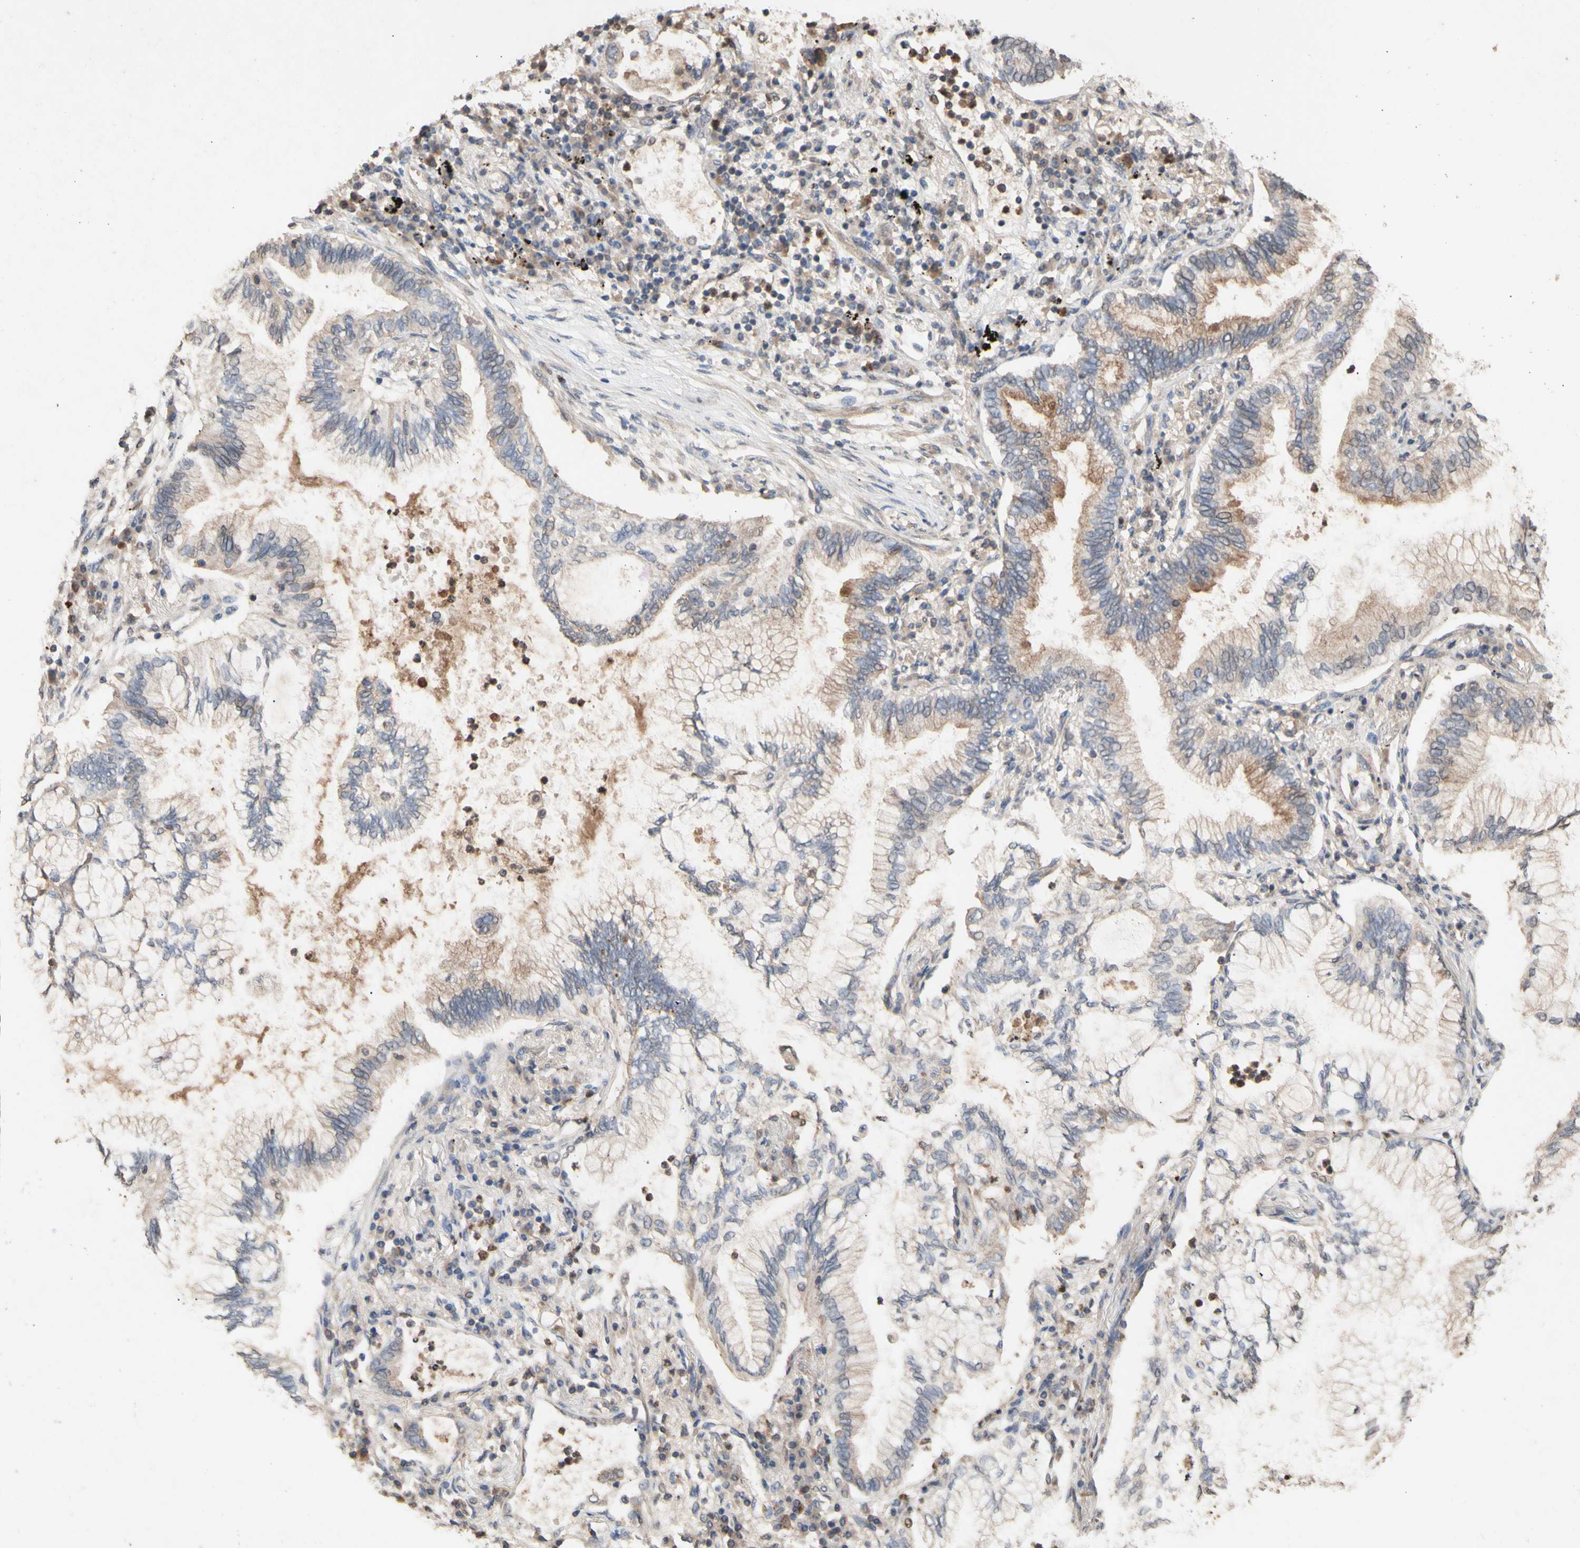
{"staining": {"intensity": "moderate", "quantity": "<25%", "location": "cytoplasmic/membranous"}, "tissue": "lung cancer", "cell_type": "Tumor cells", "image_type": "cancer", "snomed": [{"axis": "morphology", "description": "Normal tissue, NOS"}, {"axis": "morphology", "description": "Adenocarcinoma, NOS"}, {"axis": "topography", "description": "Bronchus"}, {"axis": "topography", "description": "Lung"}], "caption": "Immunohistochemical staining of adenocarcinoma (lung) demonstrates low levels of moderate cytoplasmic/membranous expression in about <25% of tumor cells. (DAB (3,3'-diaminobenzidine) IHC with brightfield microscopy, high magnification).", "gene": "NECTIN3", "patient": {"sex": "female", "age": 70}}